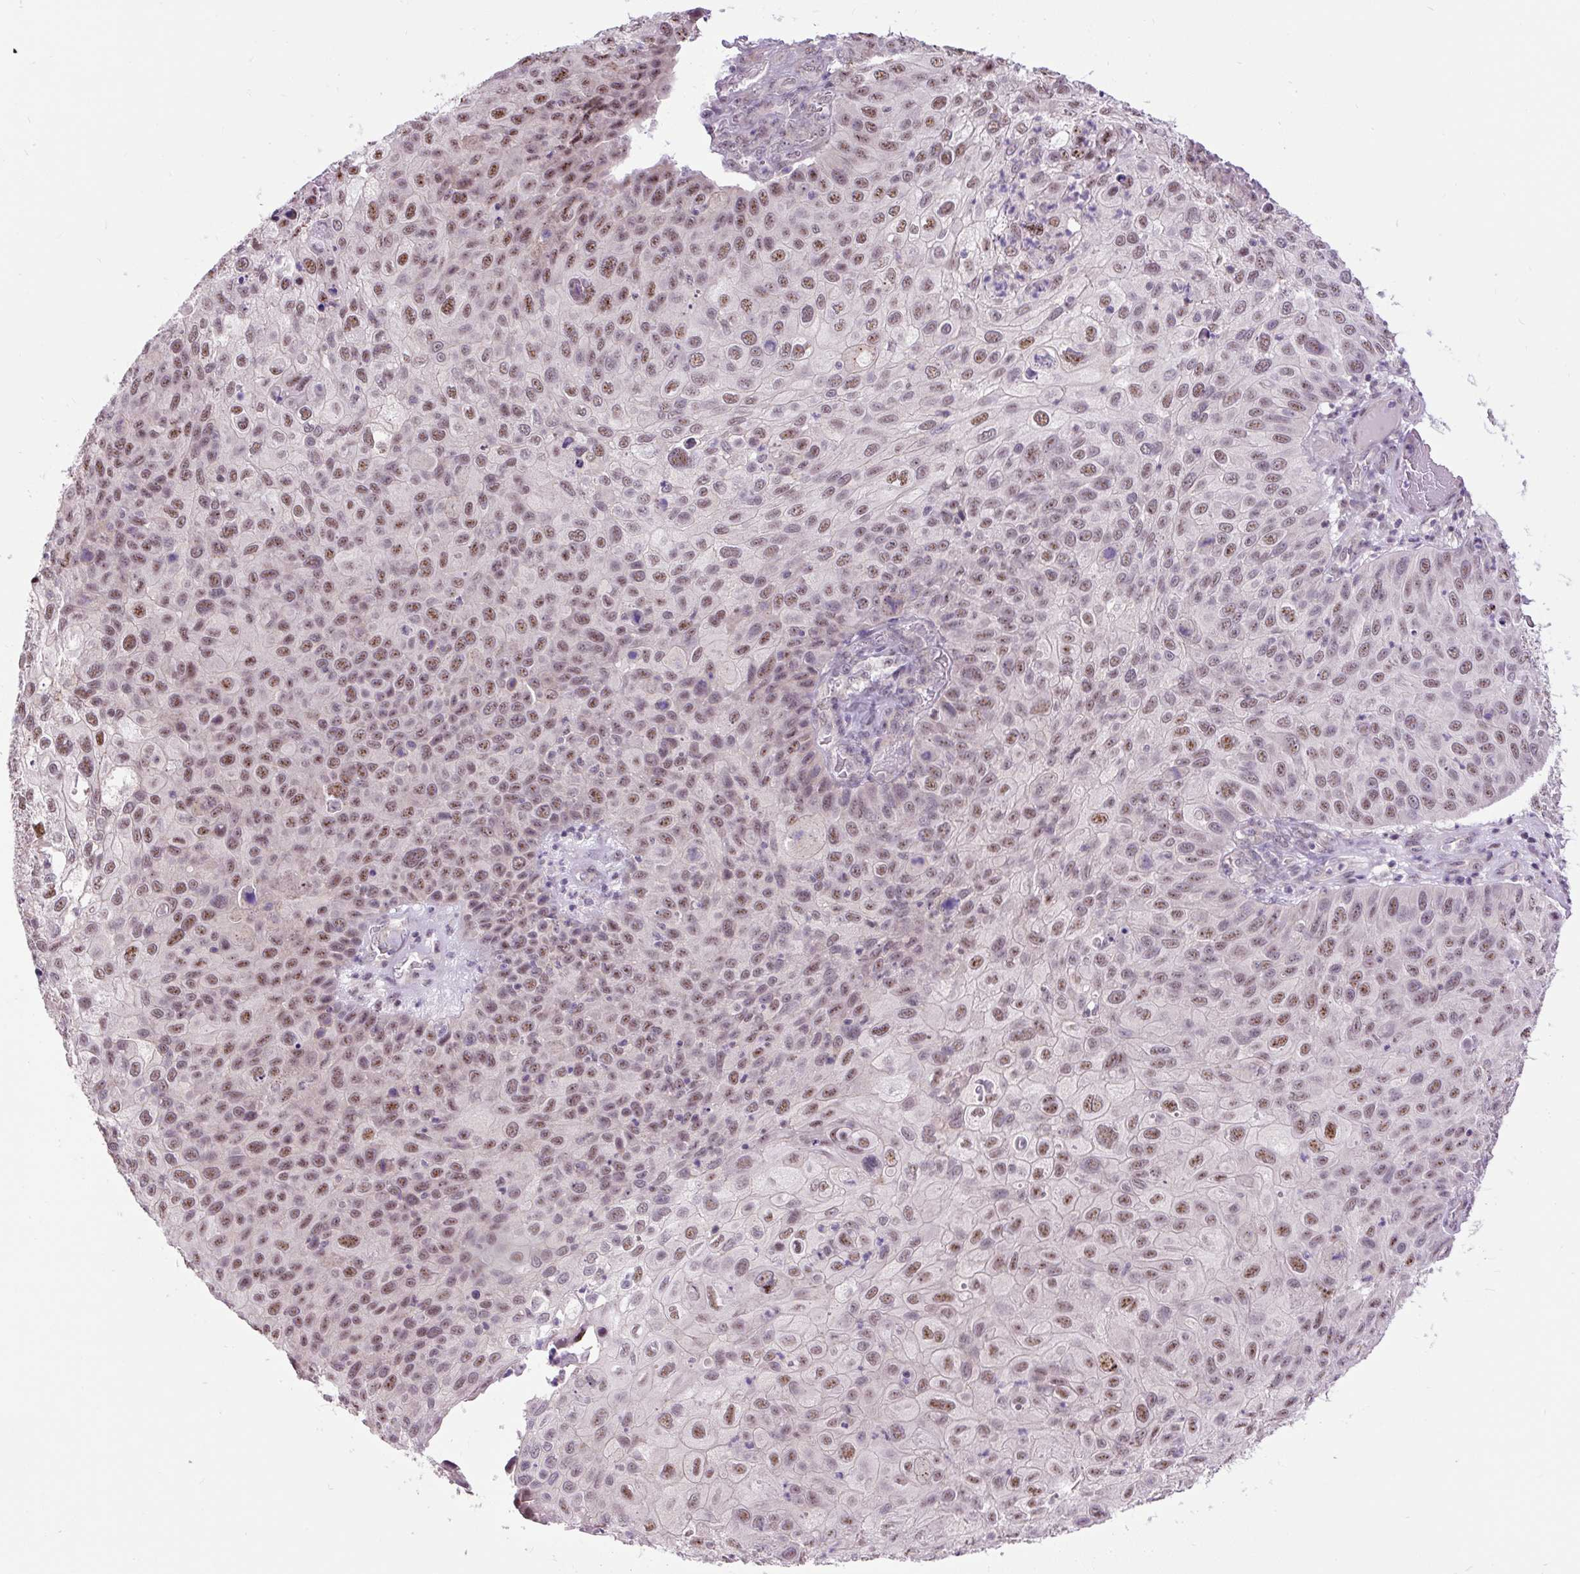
{"staining": {"intensity": "moderate", "quantity": "25%-75%", "location": "nuclear"}, "tissue": "skin cancer", "cell_type": "Tumor cells", "image_type": "cancer", "snomed": [{"axis": "morphology", "description": "Squamous cell carcinoma, NOS"}, {"axis": "topography", "description": "Skin"}], "caption": "There is medium levels of moderate nuclear staining in tumor cells of skin squamous cell carcinoma, as demonstrated by immunohistochemical staining (brown color).", "gene": "SMC5", "patient": {"sex": "male", "age": 87}}